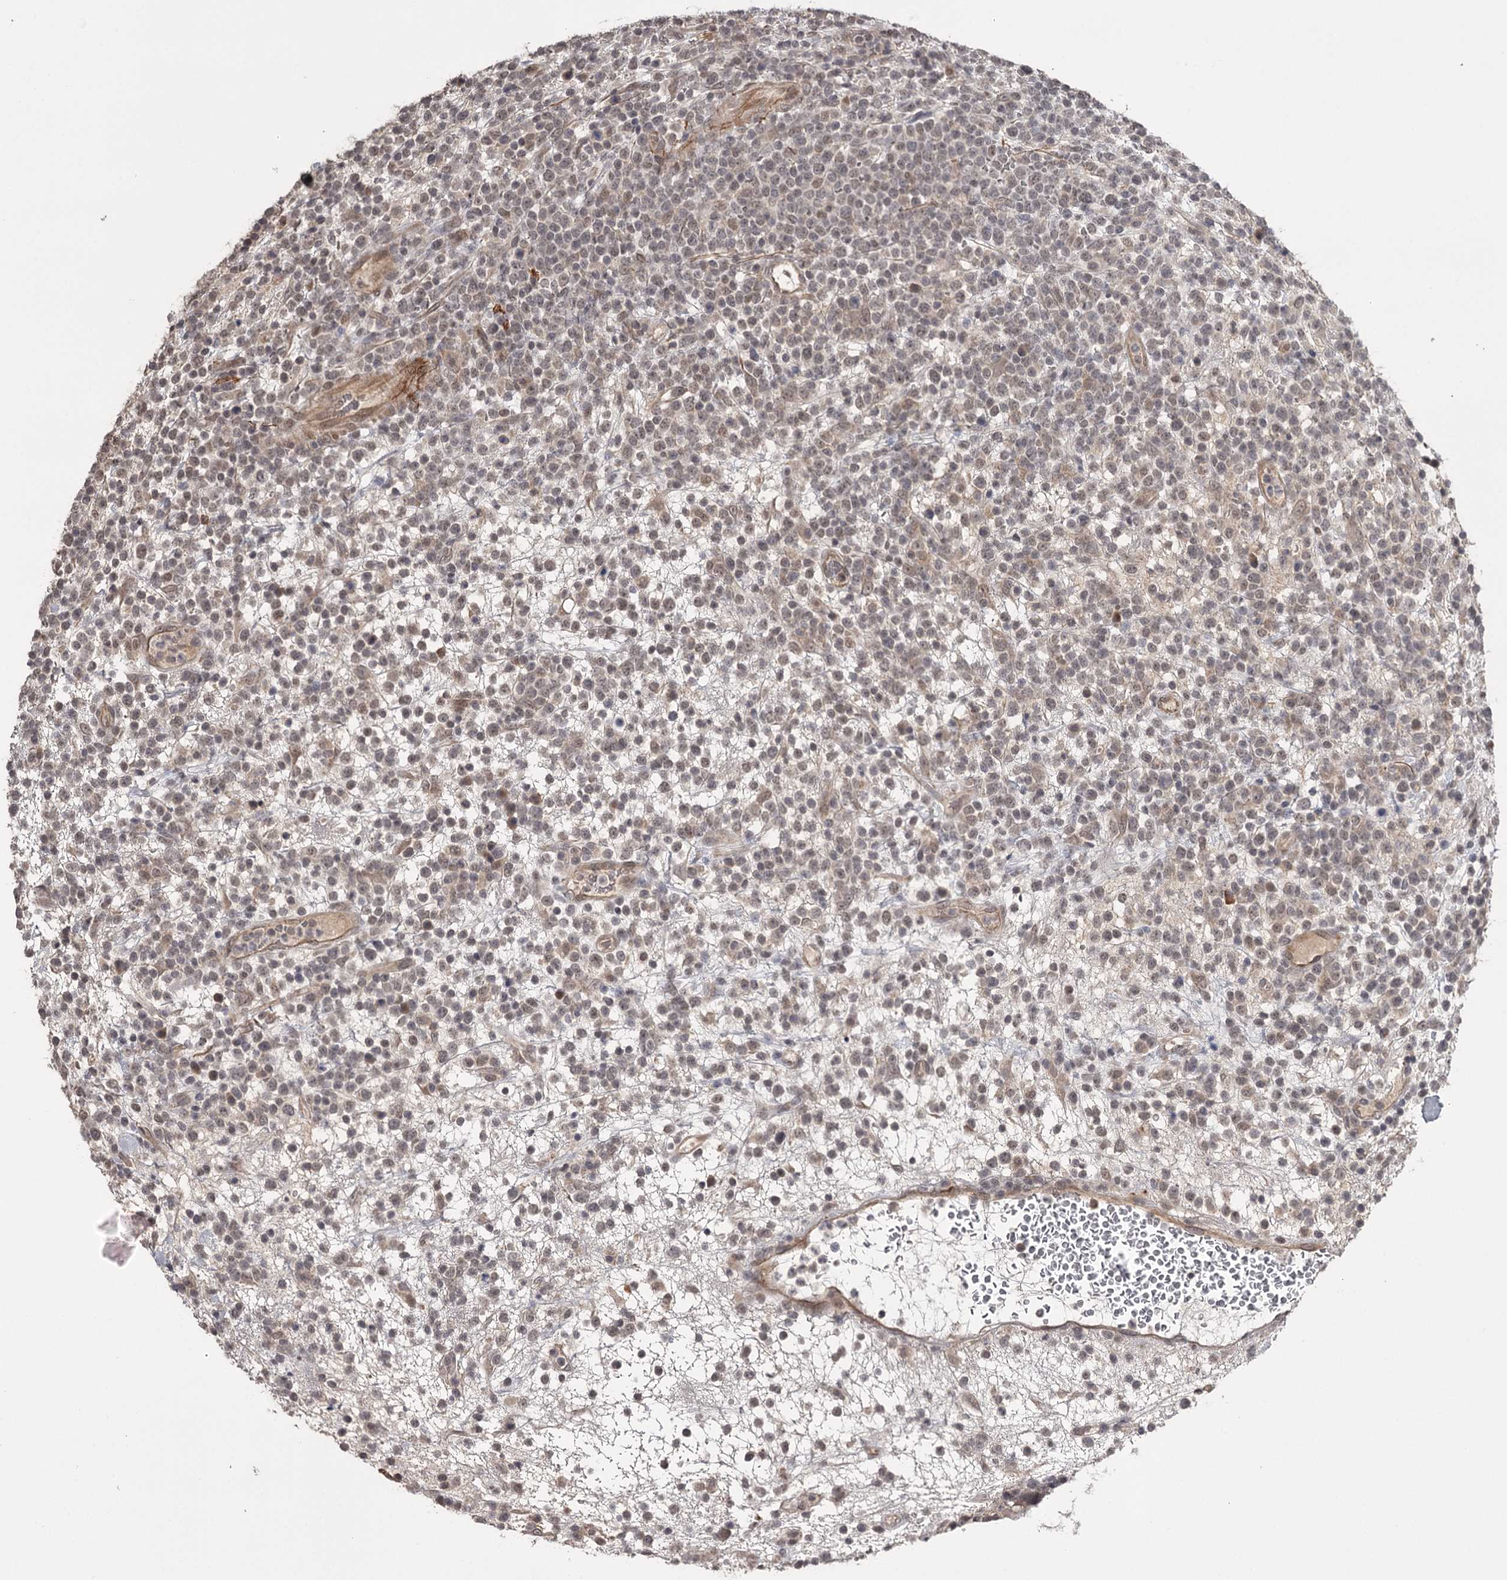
{"staining": {"intensity": "weak", "quantity": "<25%", "location": "nuclear"}, "tissue": "lymphoma", "cell_type": "Tumor cells", "image_type": "cancer", "snomed": [{"axis": "morphology", "description": "Malignant lymphoma, non-Hodgkin's type, High grade"}, {"axis": "topography", "description": "Colon"}], "caption": "Immunohistochemistry micrograph of neoplastic tissue: human lymphoma stained with DAB reveals no significant protein staining in tumor cells.", "gene": "CWF19L2", "patient": {"sex": "female", "age": 53}}